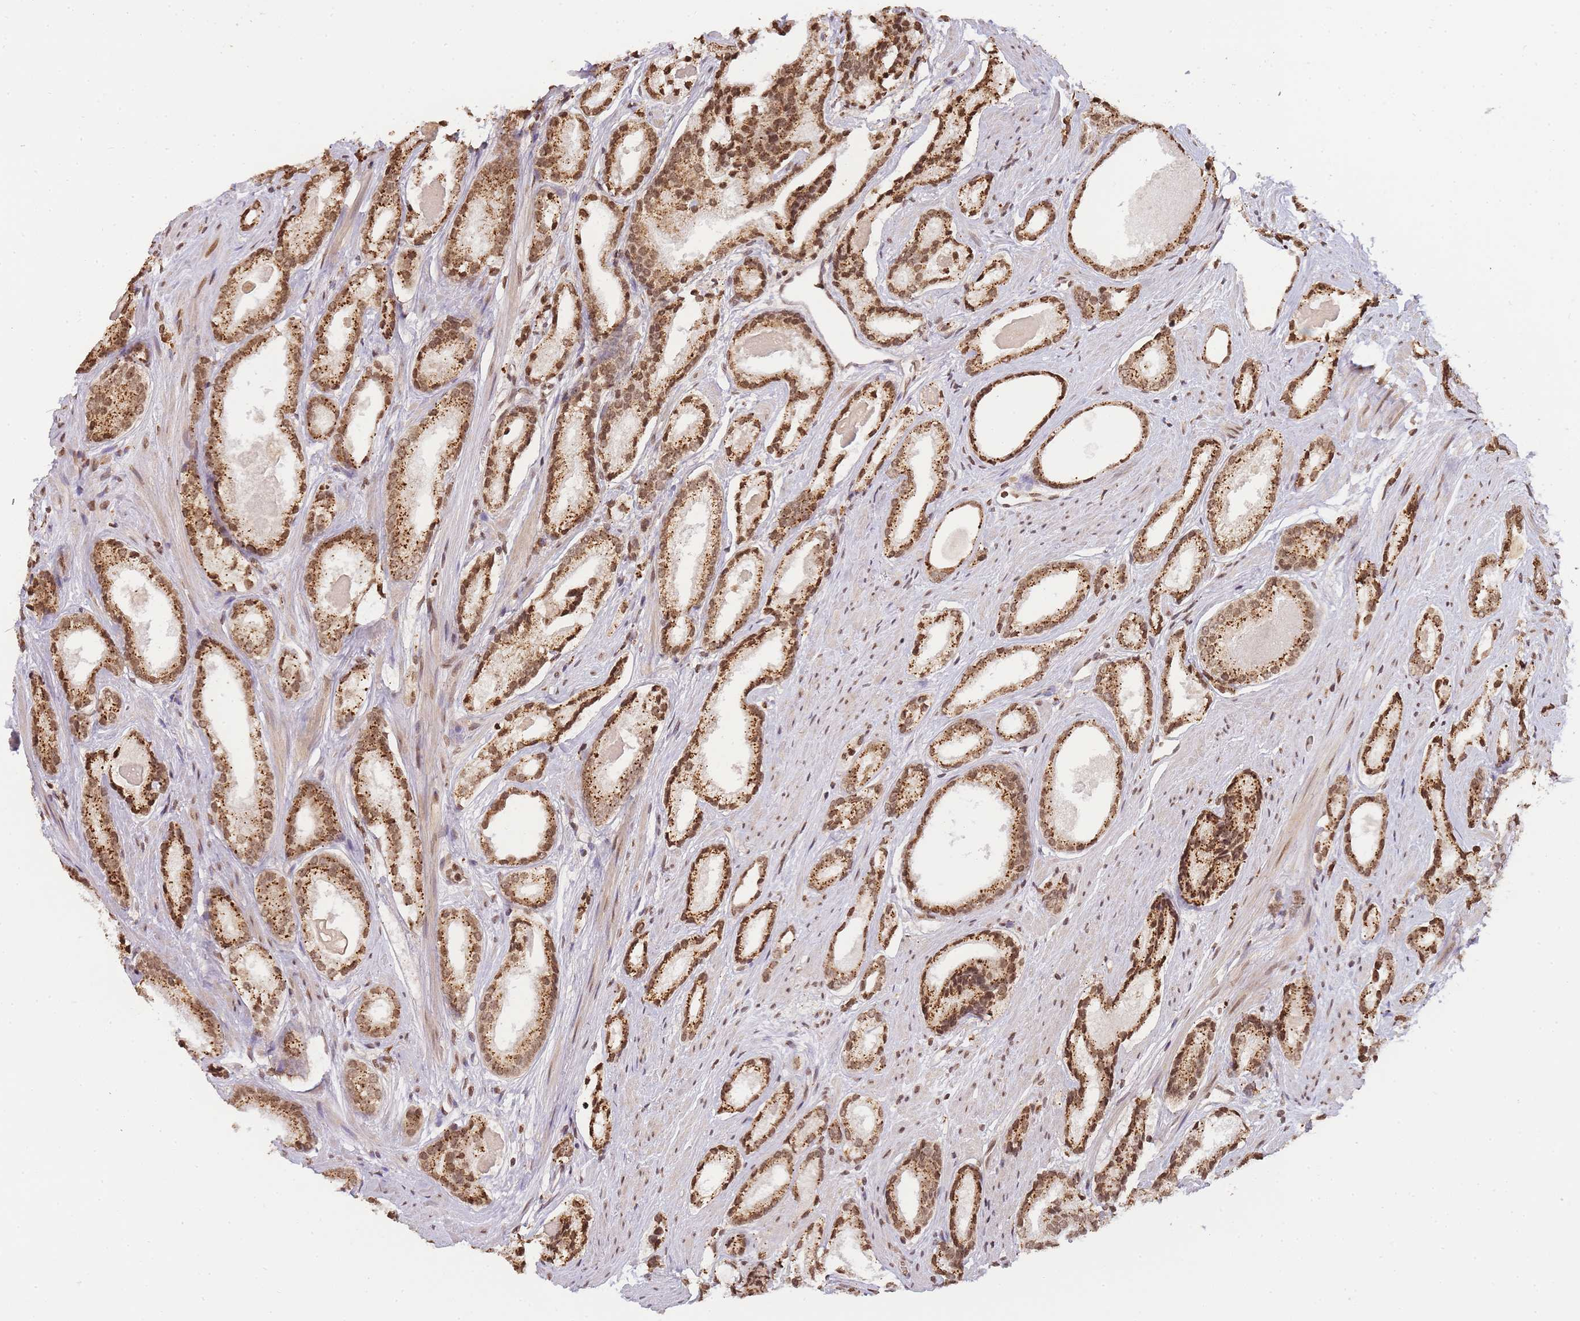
{"staining": {"intensity": "strong", "quantity": ">75%", "location": "cytoplasmic/membranous,nuclear"}, "tissue": "prostate cancer", "cell_type": "Tumor cells", "image_type": "cancer", "snomed": [{"axis": "morphology", "description": "Adenocarcinoma, Low grade"}, {"axis": "topography", "description": "Prostate"}], "caption": "Brown immunohistochemical staining in prostate cancer (adenocarcinoma (low-grade)) shows strong cytoplasmic/membranous and nuclear positivity in about >75% of tumor cells.", "gene": "WWTR1", "patient": {"sex": "male", "age": 68}}